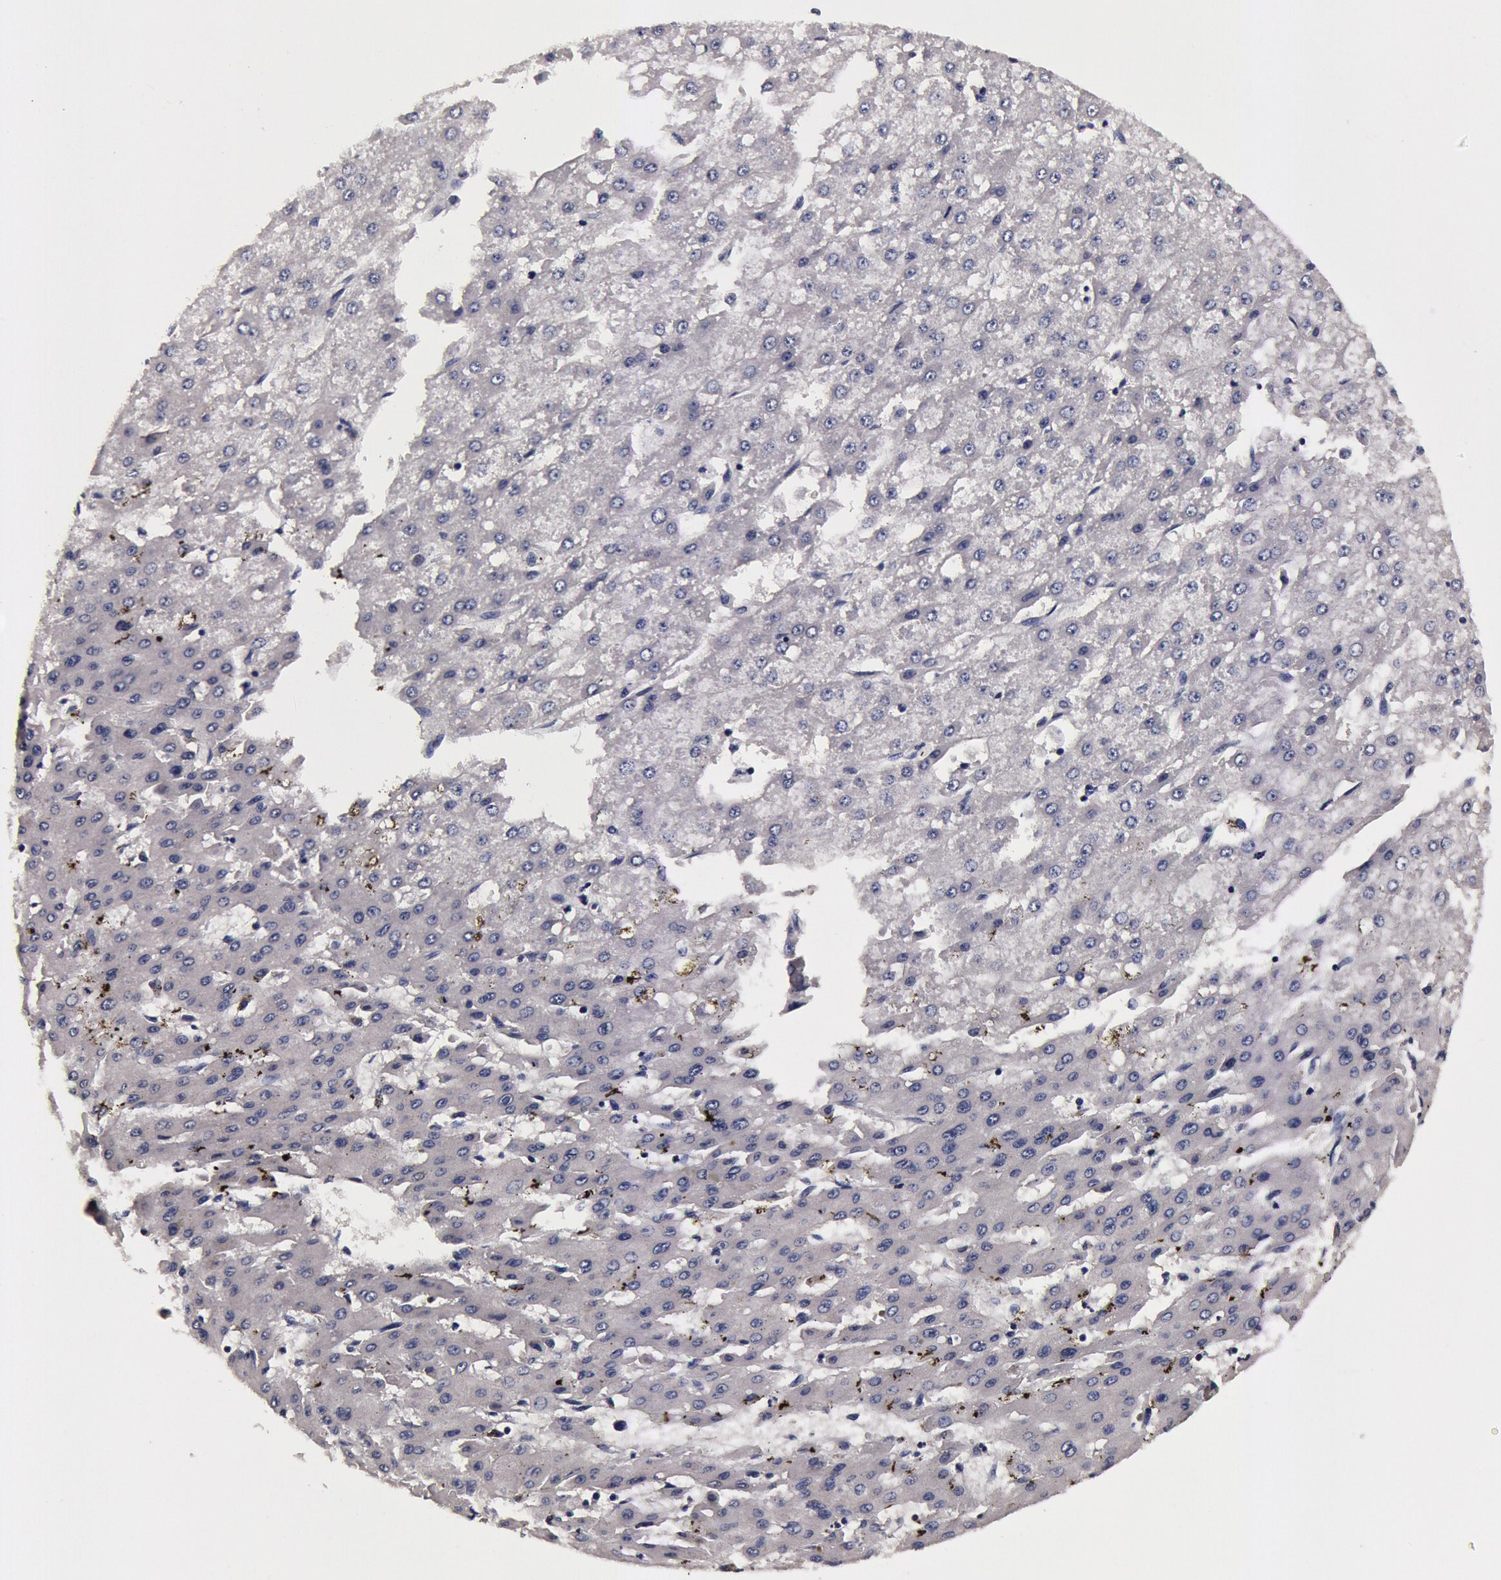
{"staining": {"intensity": "negative", "quantity": "none", "location": "none"}, "tissue": "liver cancer", "cell_type": "Tumor cells", "image_type": "cancer", "snomed": [{"axis": "morphology", "description": "Carcinoma, Hepatocellular, NOS"}, {"axis": "topography", "description": "Liver"}], "caption": "Tumor cells are negative for brown protein staining in liver hepatocellular carcinoma. (Stains: DAB IHC with hematoxylin counter stain, Microscopy: brightfield microscopy at high magnification).", "gene": "CCDC22", "patient": {"sex": "female", "age": 52}}